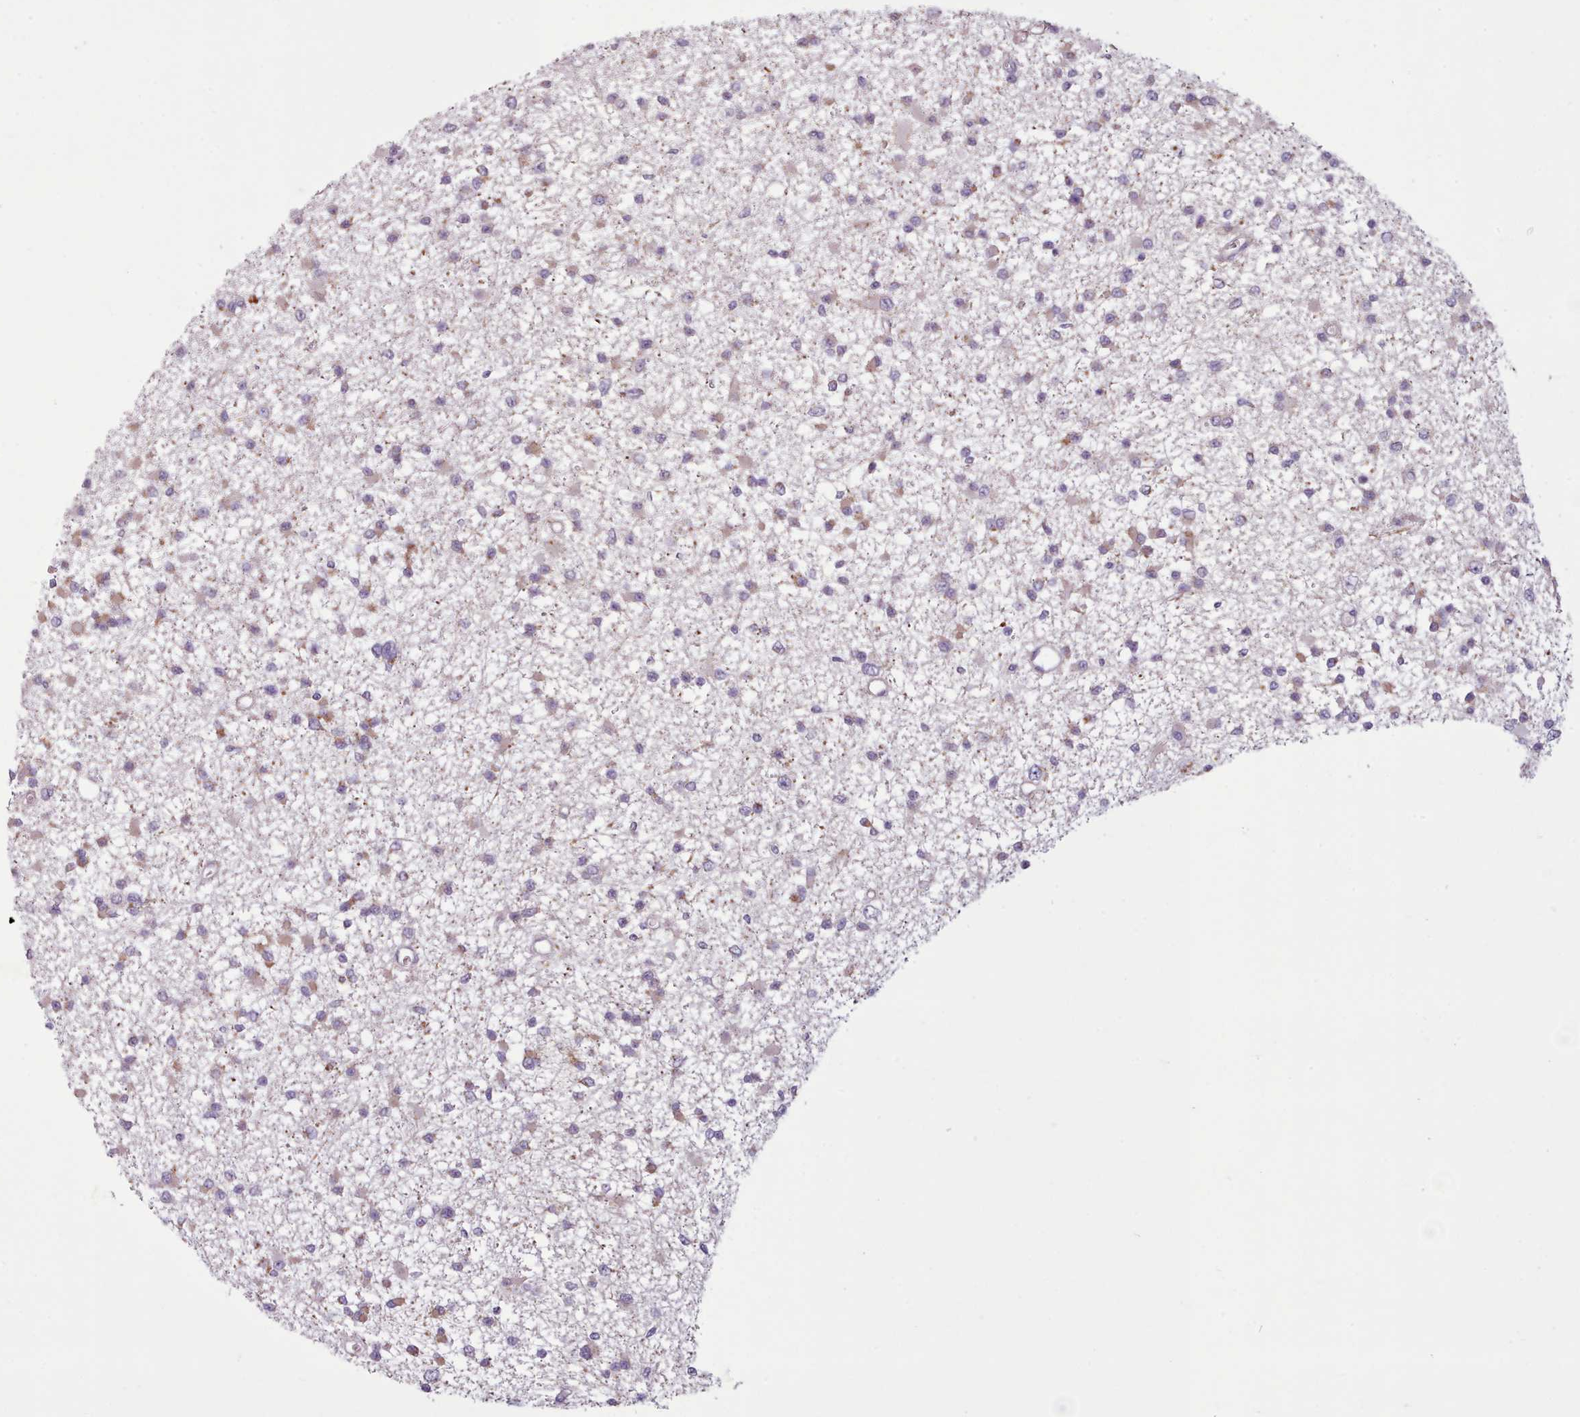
{"staining": {"intensity": "moderate", "quantity": "<25%", "location": "cytoplasmic/membranous"}, "tissue": "glioma", "cell_type": "Tumor cells", "image_type": "cancer", "snomed": [{"axis": "morphology", "description": "Glioma, malignant, Low grade"}, {"axis": "topography", "description": "Brain"}], "caption": "Immunohistochemical staining of human malignant low-grade glioma reveals moderate cytoplasmic/membranous protein expression in approximately <25% of tumor cells. Using DAB (3,3'-diaminobenzidine) (brown) and hematoxylin (blue) stains, captured at high magnification using brightfield microscopy.", "gene": "AVL9", "patient": {"sex": "female", "age": 22}}